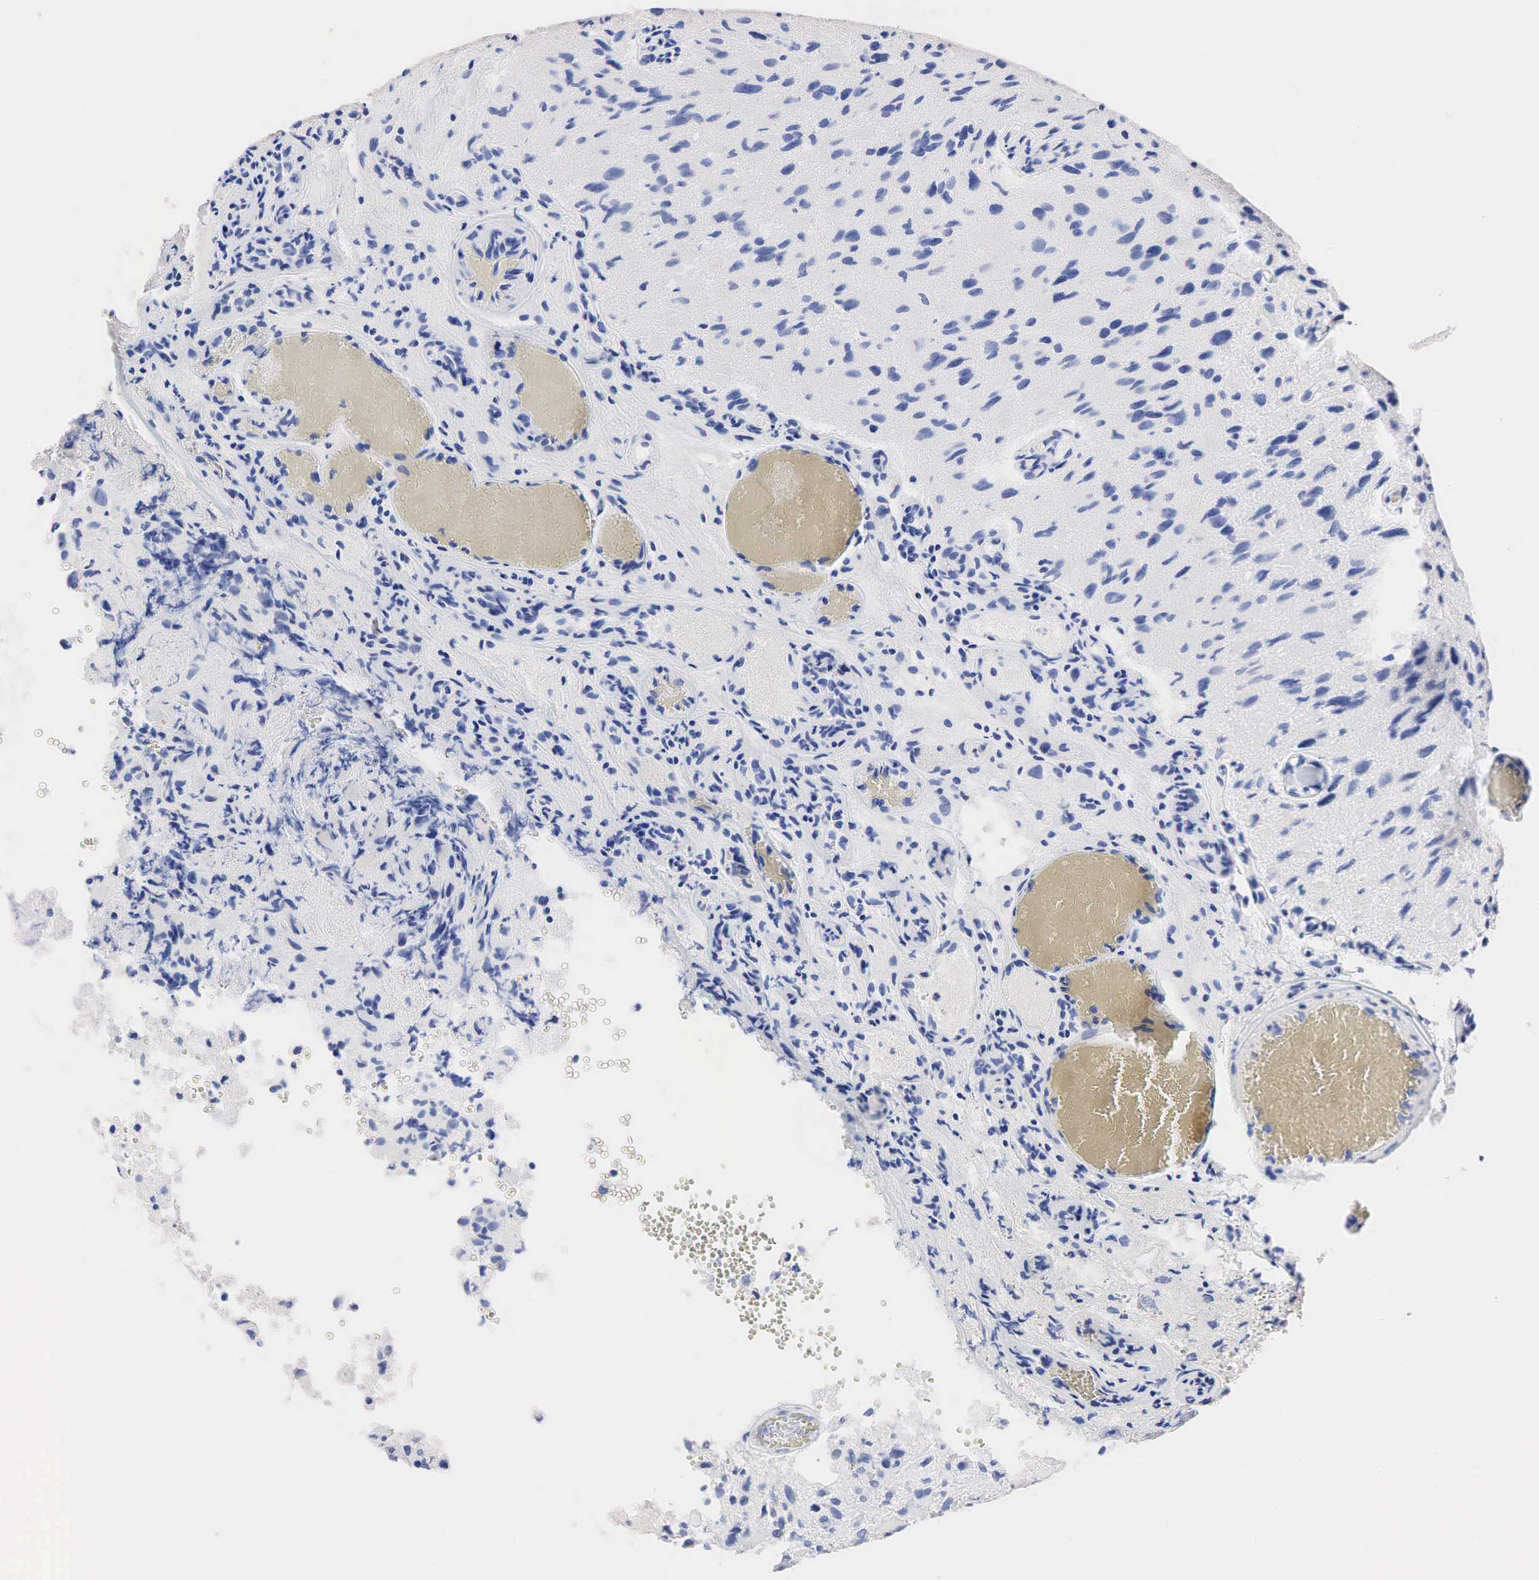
{"staining": {"intensity": "negative", "quantity": "none", "location": "none"}, "tissue": "glioma", "cell_type": "Tumor cells", "image_type": "cancer", "snomed": [{"axis": "morphology", "description": "Glioma, malignant, High grade"}, {"axis": "topography", "description": "Brain"}], "caption": "Protein analysis of glioma displays no significant staining in tumor cells.", "gene": "SST", "patient": {"sex": "male", "age": 69}}